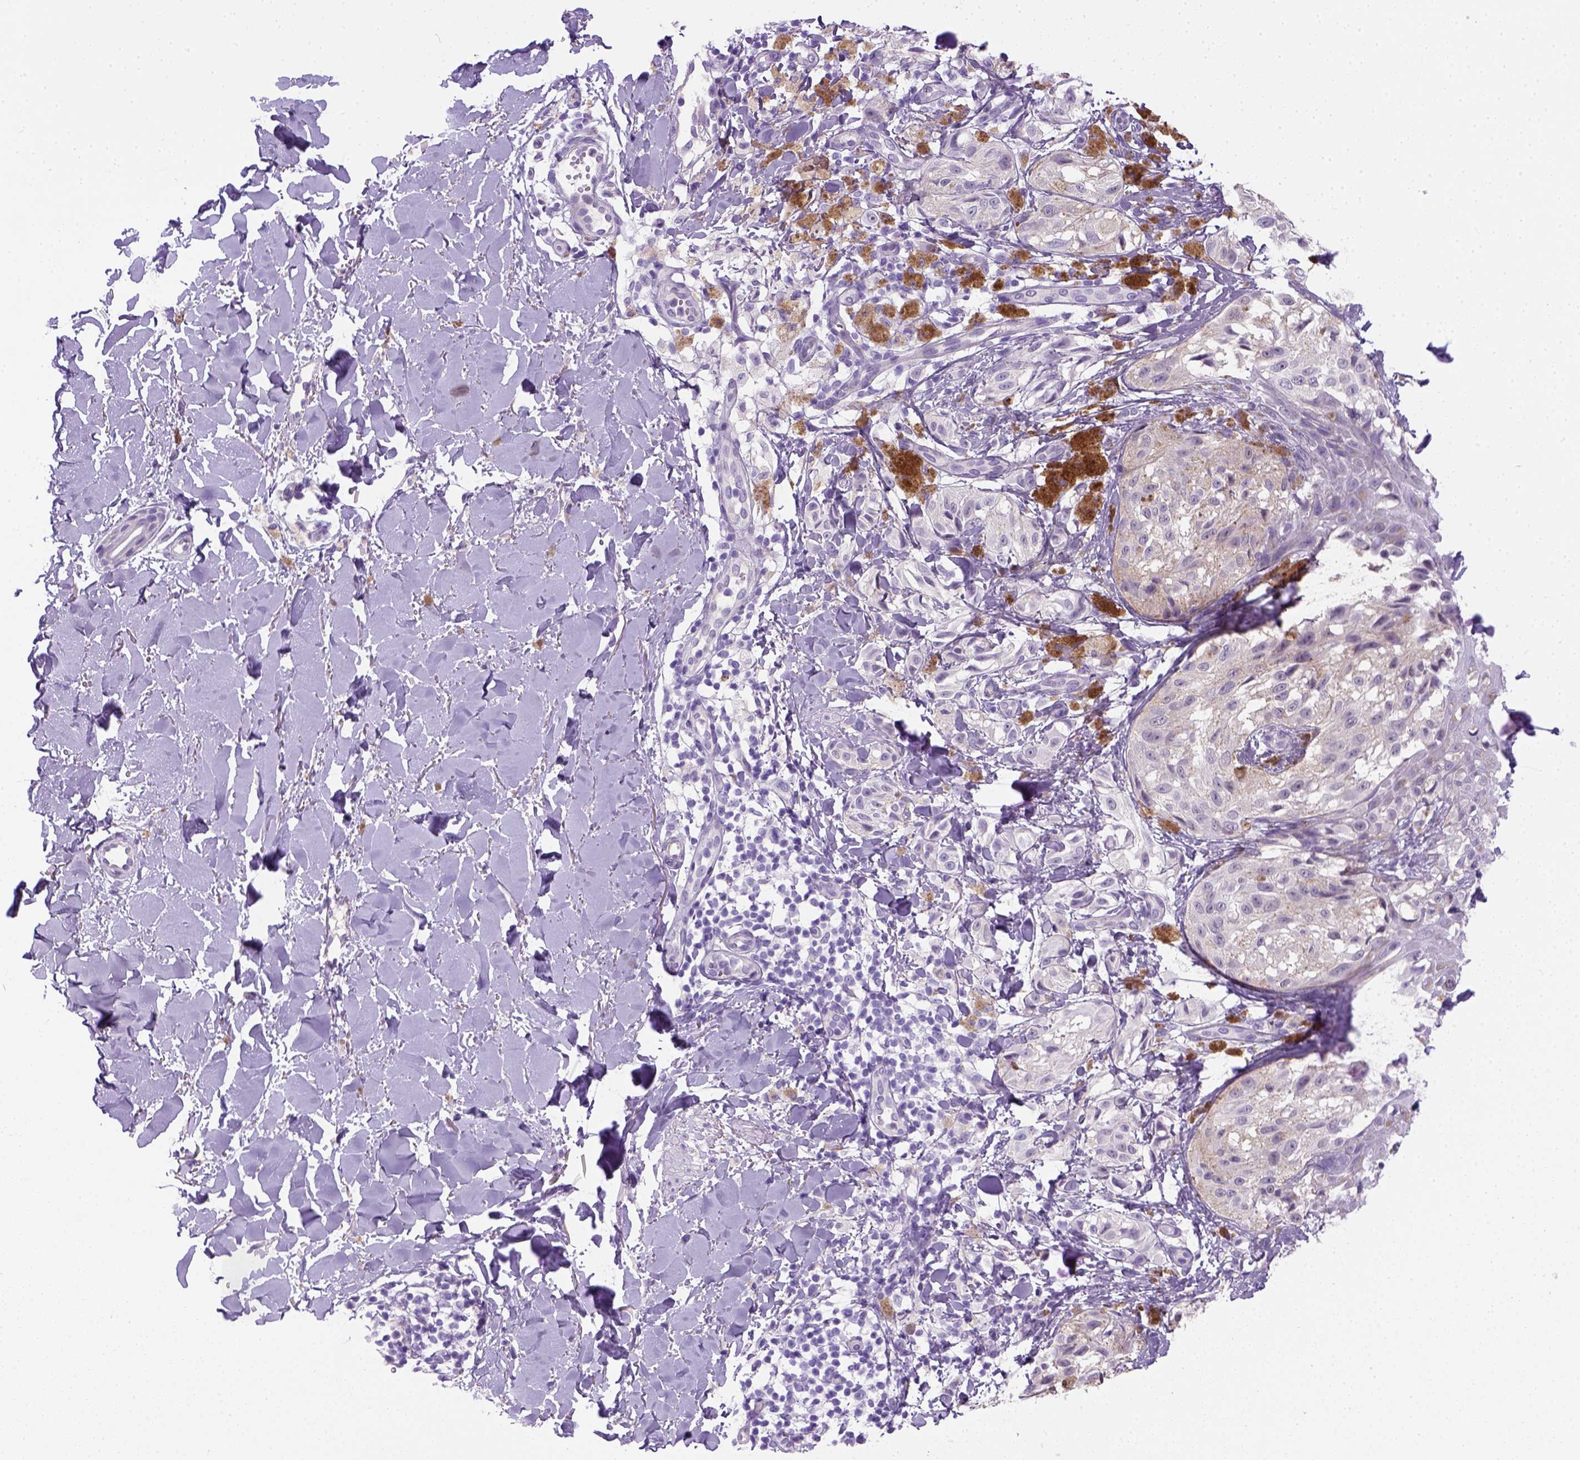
{"staining": {"intensity": "negative", "quantity": "none", "location": "none"}, "tissue": "melanoma", "cell_type": "Tumor cells", "image_type": "cancer", "snomed": [{"axis": "morphology", "description": "Malignant melanoma, NOS"}, {"axis": "topography", "description": "Skin"}], "caption": "The immunohistochemistry (IHC) photomicrograph has no significant expression in tumor cells of melanoma tissue.", "gene": "KRT71", "patient": {"sex": "male", "age": 36}}